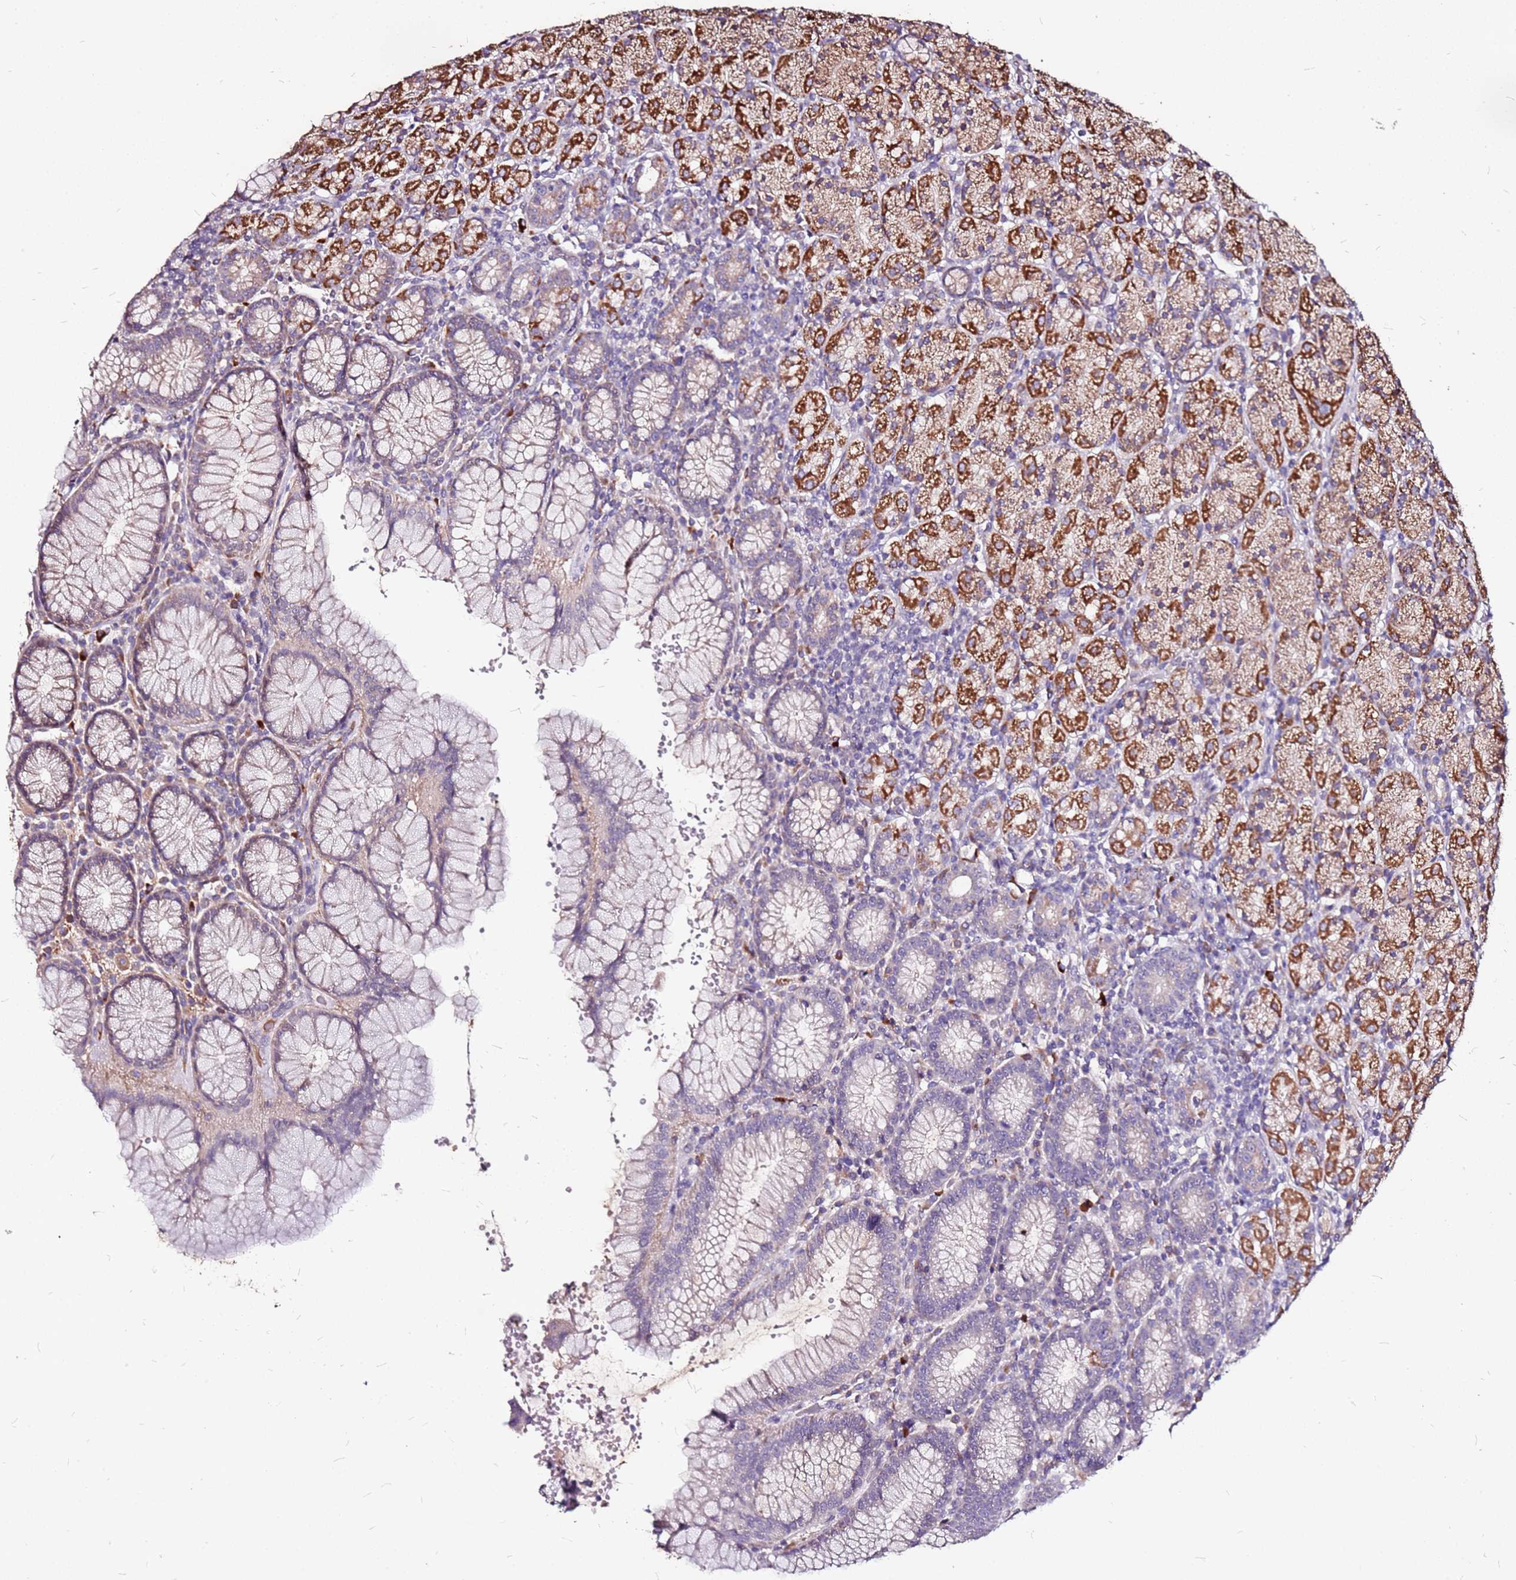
{"staining": {"intensity": "strong", "quantity": "25%-75%", "location": "cytoplasmic/membranous"}, "tissue": "stomach", "cell_type": "Glandular cells", "image_type": "normal", "snomed": [{"axis": "morphology", "description": "Normal tissue, NOS"}, {"axis": "topography", "description": "Stomach, upper"}, {"axis": "topography", "description": "Stomach"}], "caption": "An IHC photomicrograph of benign tissue is shown. Protein staining in brown labels strong cytoplasmic/membranous positivity in stomach within glandular cells.", "gene": "DCDC2C", "patient": {"sex": "male", "age": 62}}